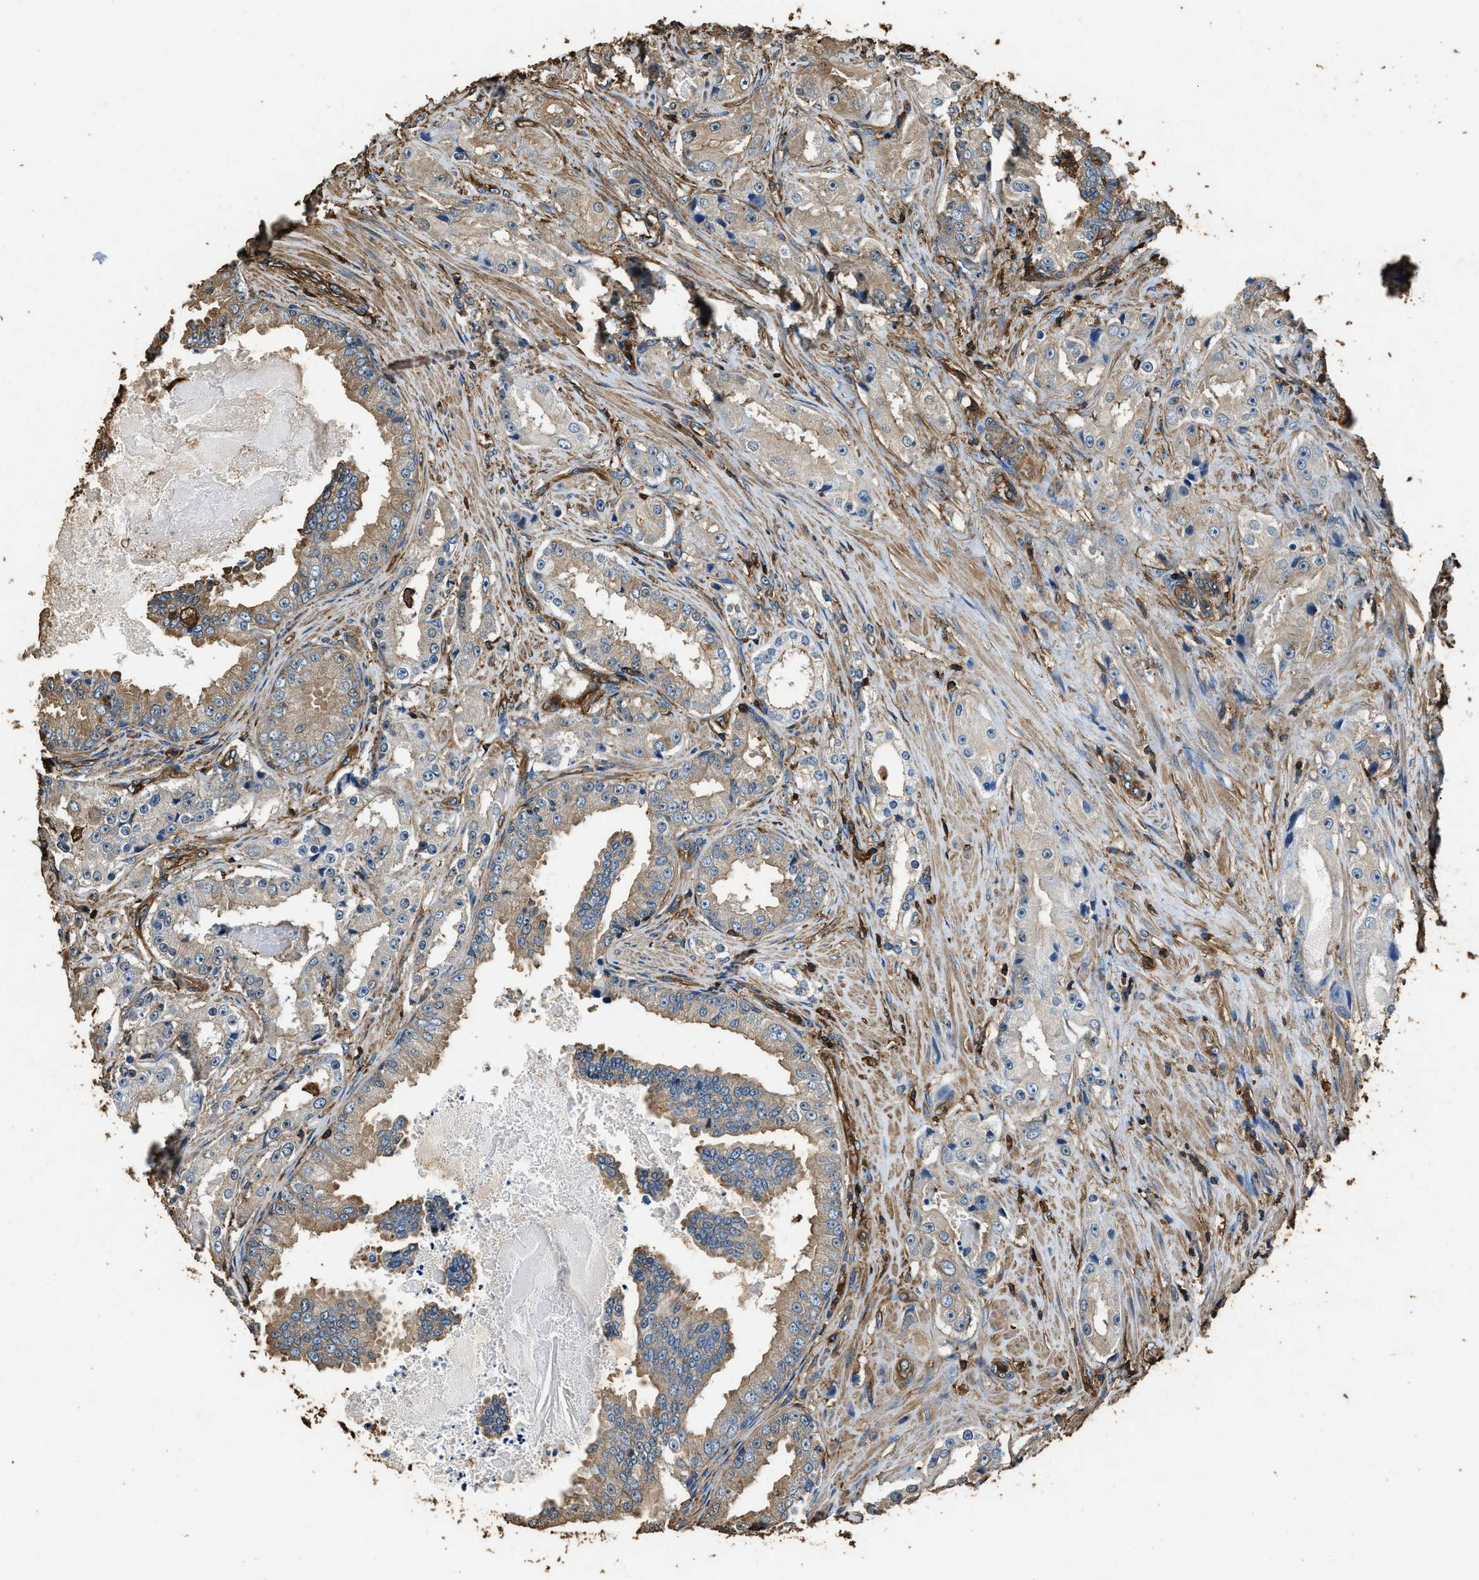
{"staining": {"intensity": "weak", "quantity": "25%-75%", "location": "cytoplasmic/membranous"}, "tissue": "prostate cancer", "cell_type": "Tumor cells", "image_type": "cancer", "snomed": [{"axis": "morphology", "description": "Adenocarcinoma, High grade"}, {"axis": "topography", "description": "Prostate"}], "caption": "Protein analysis of prostate cancer tissue shows weak cytoplasmic/membranous expression in about 25%-75% of tumor cells. Using DAB (brown) and hematoxylin (blue) stains, captured at high magnification using brightfield microscopy.", "gene": "ACCS", "patient": {"sex": "male", "age": 73}}